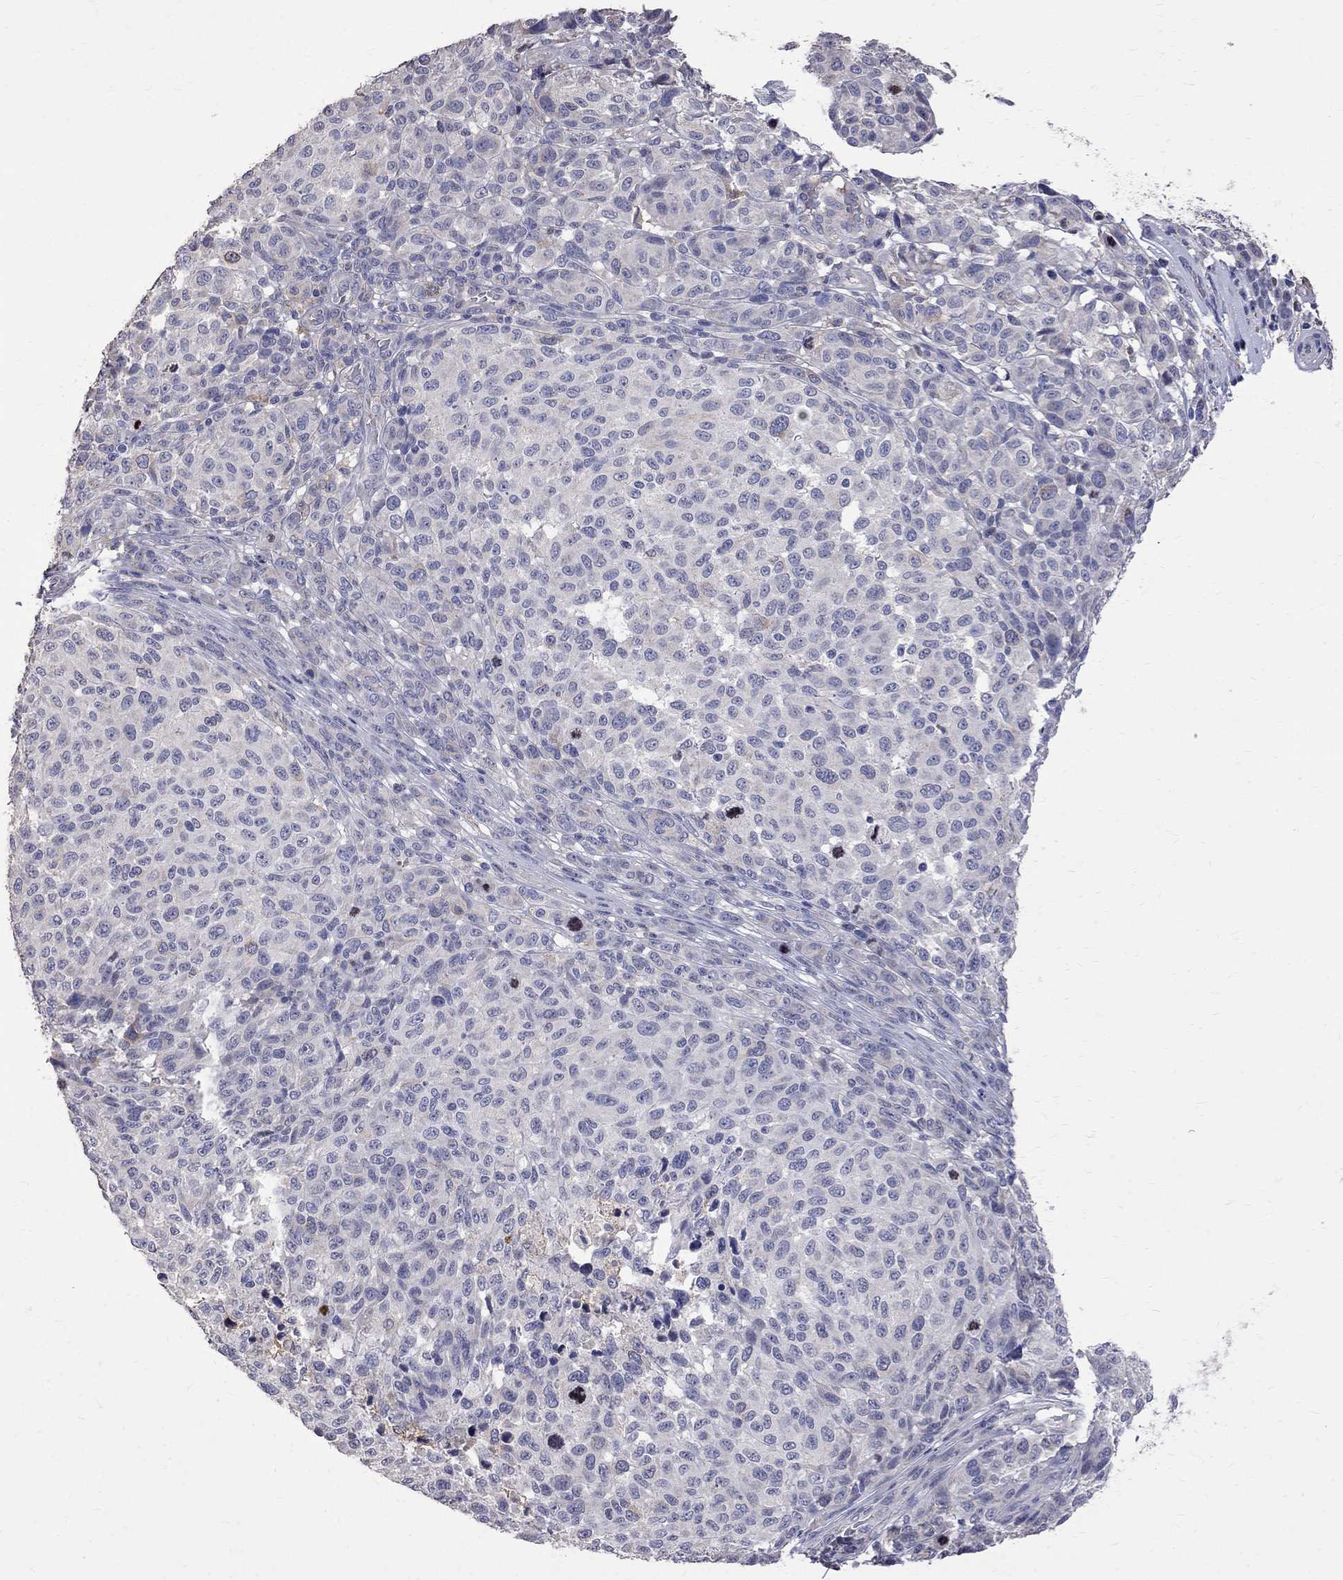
{"staining": {"intensity": "negative", "quantity": "none", "location": "none"}, "tissue": "melanoma", "cell_type": "Tumor cells", "image_type": "cancer", "snomed": [{"axis": "morphology", "description": "Malignant melanoma, NOS"}, {"axis": "topography", "description": "Skin"}], "caption": "Melanoma was stained to show a protein in brown. There is no significant staining in tumor cells. (DAB immunohistochemistry (IHC), high magnification).", "gene": "CKAP2", "patient": {"sex": "male", "age": 59}}